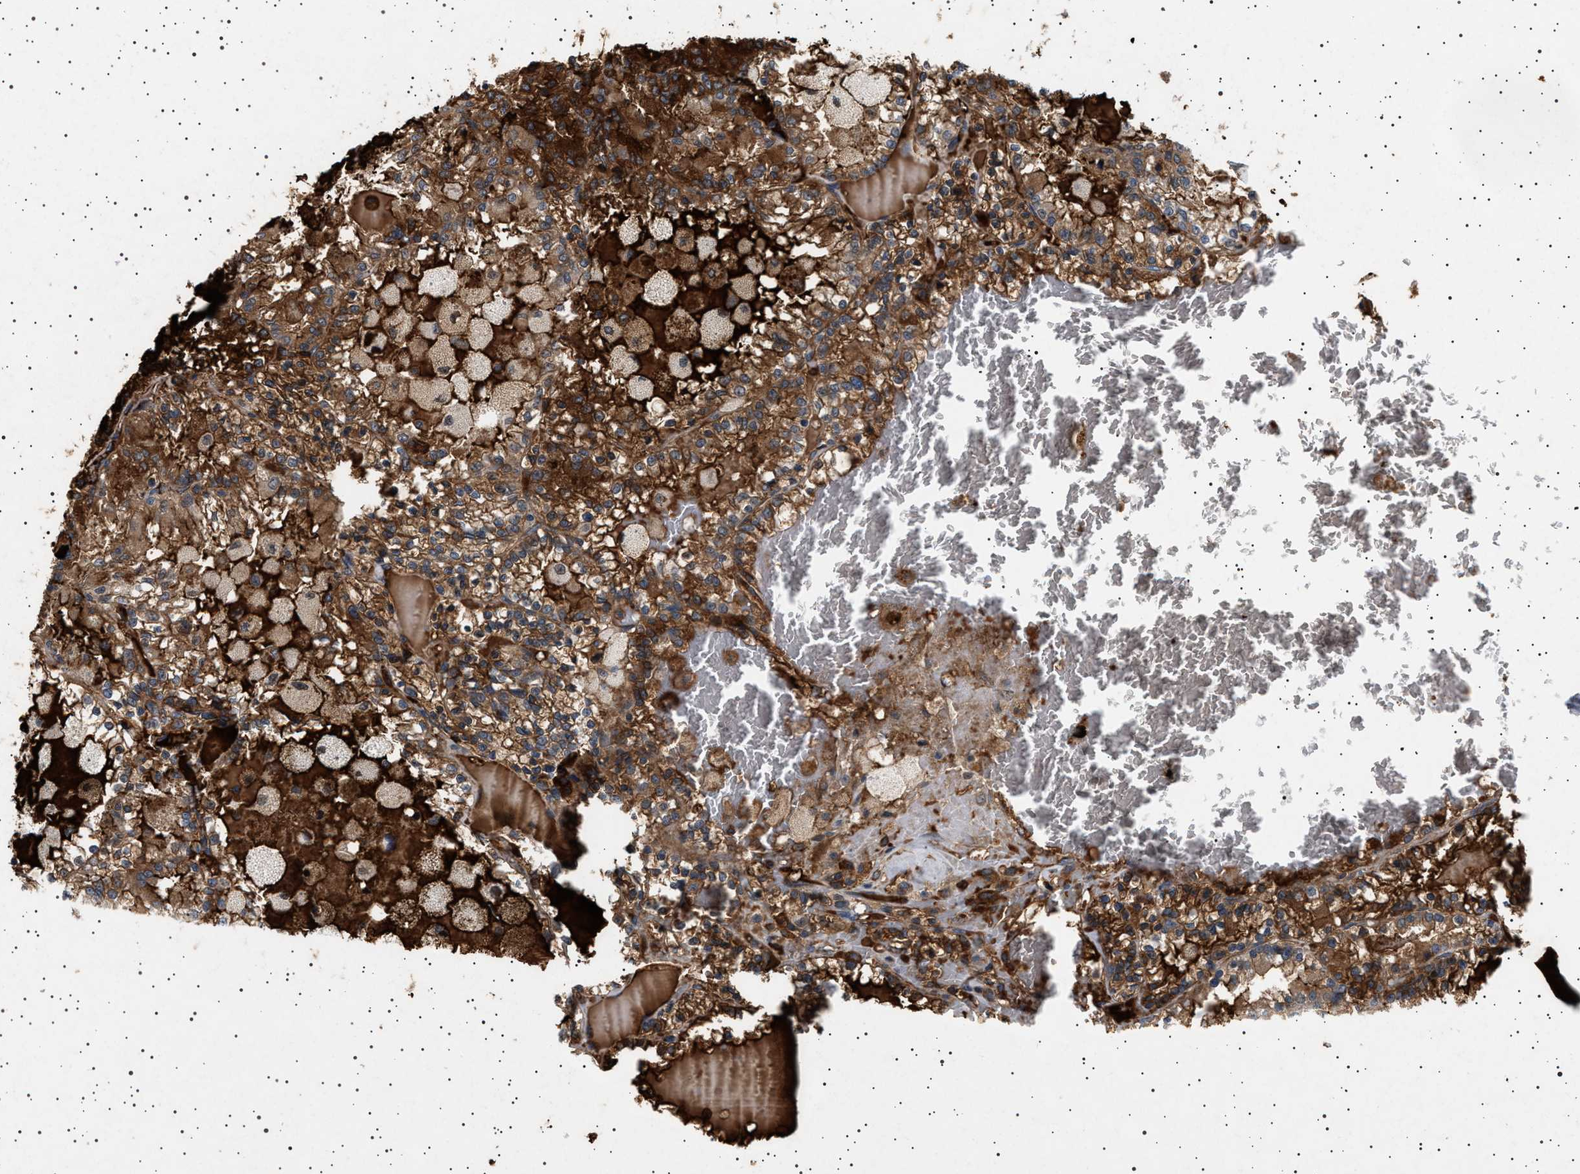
{"staining": {"intensity": "strong", "quantity": ">75%", "location": "cytoplasmic/membranous"}, "tissue": "renal cancer", "cell_type": "Tumor cells", "image_type": "cancer", "snomed": [{"axis": "morphology", "description": "Adenocarcinoma, NOS"}, {"axis": "topography", "description": "Kidney"}], "caption": "There is high levels of strong cytoplasmic/membranous positivity in tumor cells of adenocarcinoma (renal), as demonstrated by immunohistochemical staining (brown color).", "gene": "FICD", "patient": {"sex": "female", "age": 56}}